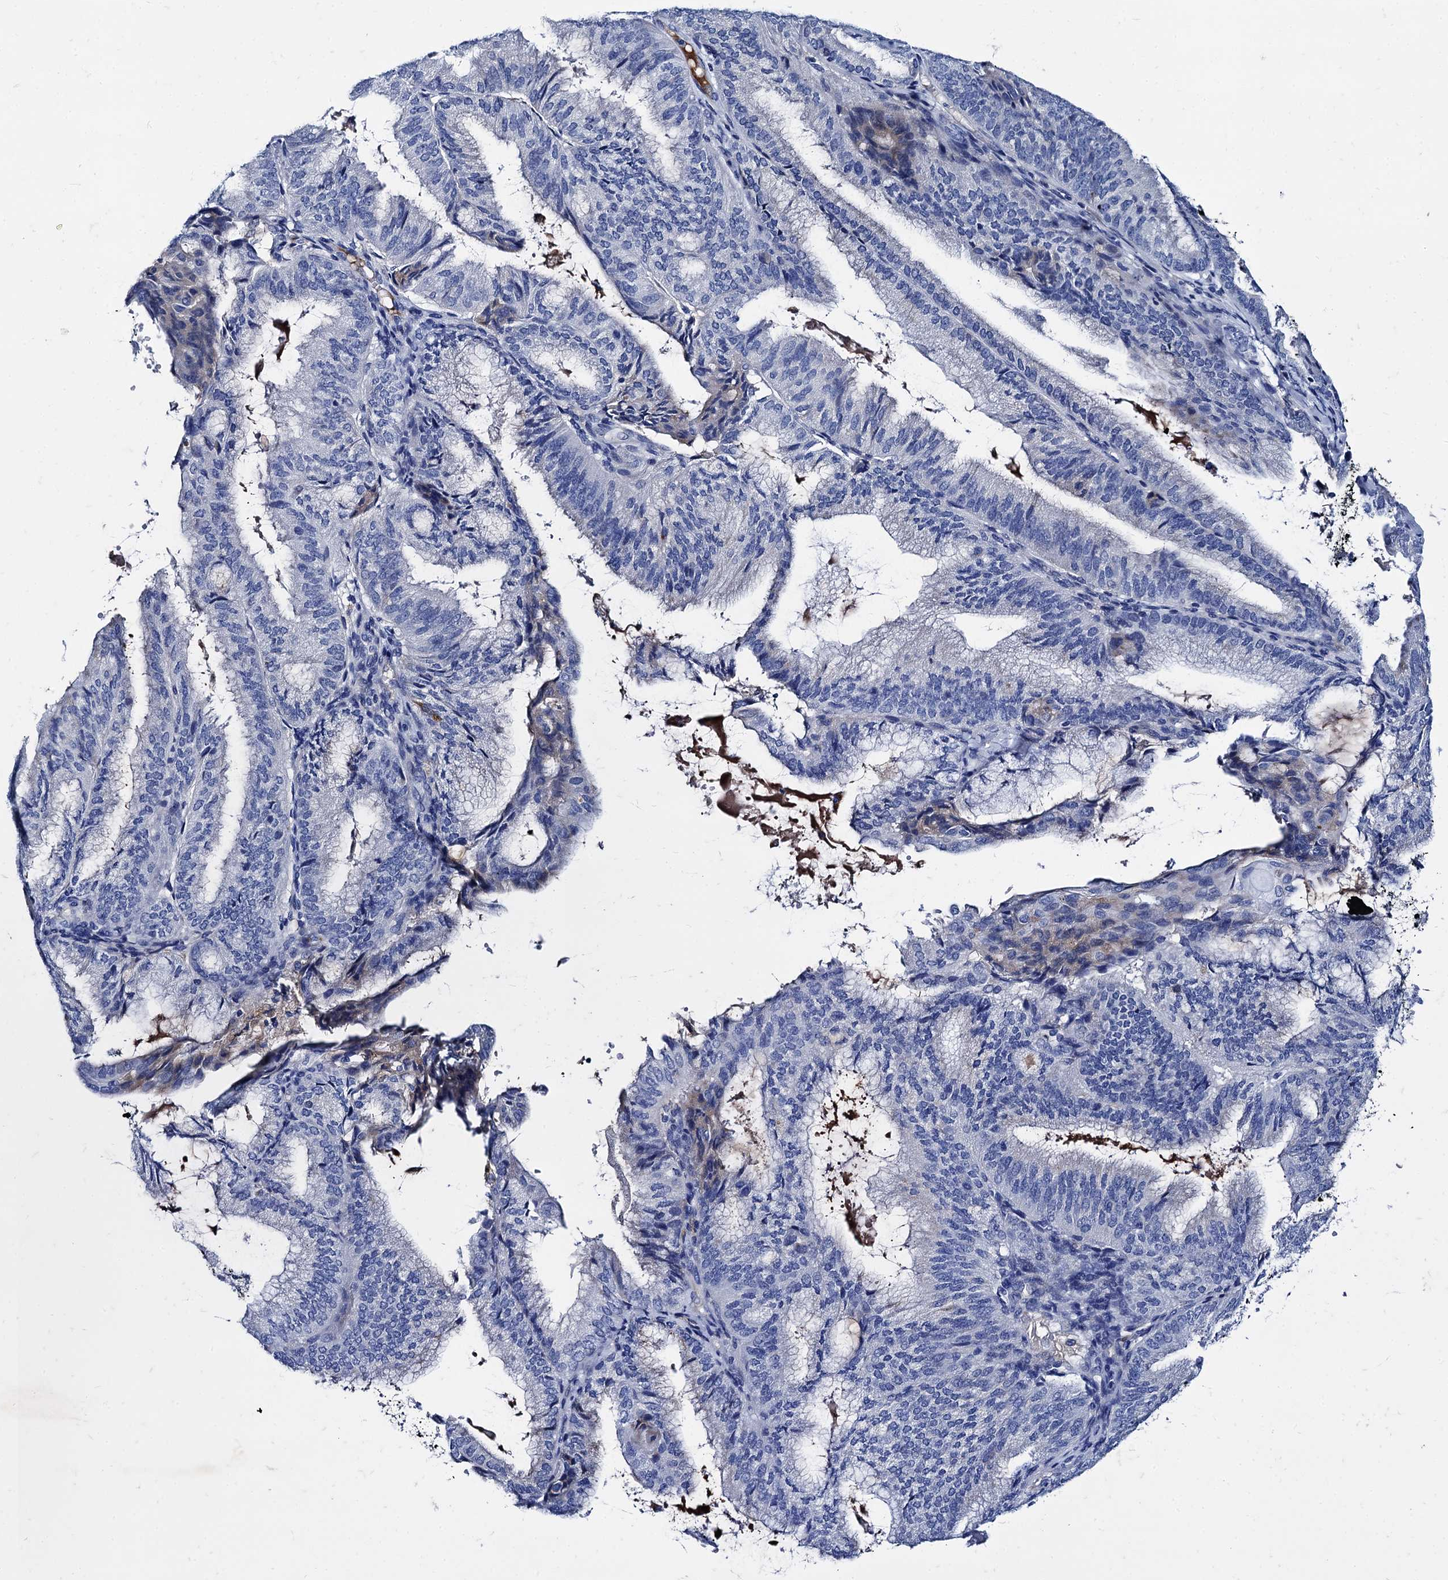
{"staining": {"intensity": "negative", "quantity": "none", "location": "none"}, "tissue": "endometrial cancer", "cell_type": "Tumor cells", "image_type": "cancer", "snomed": [{"axis": "morphology", "description": "Adenocarcinoma, NOS"}, {"axis": "topography", "description": "Endometrium"}], "caption": "DAB immunohistochemical staining of human endometrial adenocarcinoma demonstrates no significant positivity in tumor cells.", "gene": "TMEM72", "patient": {"sex": "female", "age": 49}}